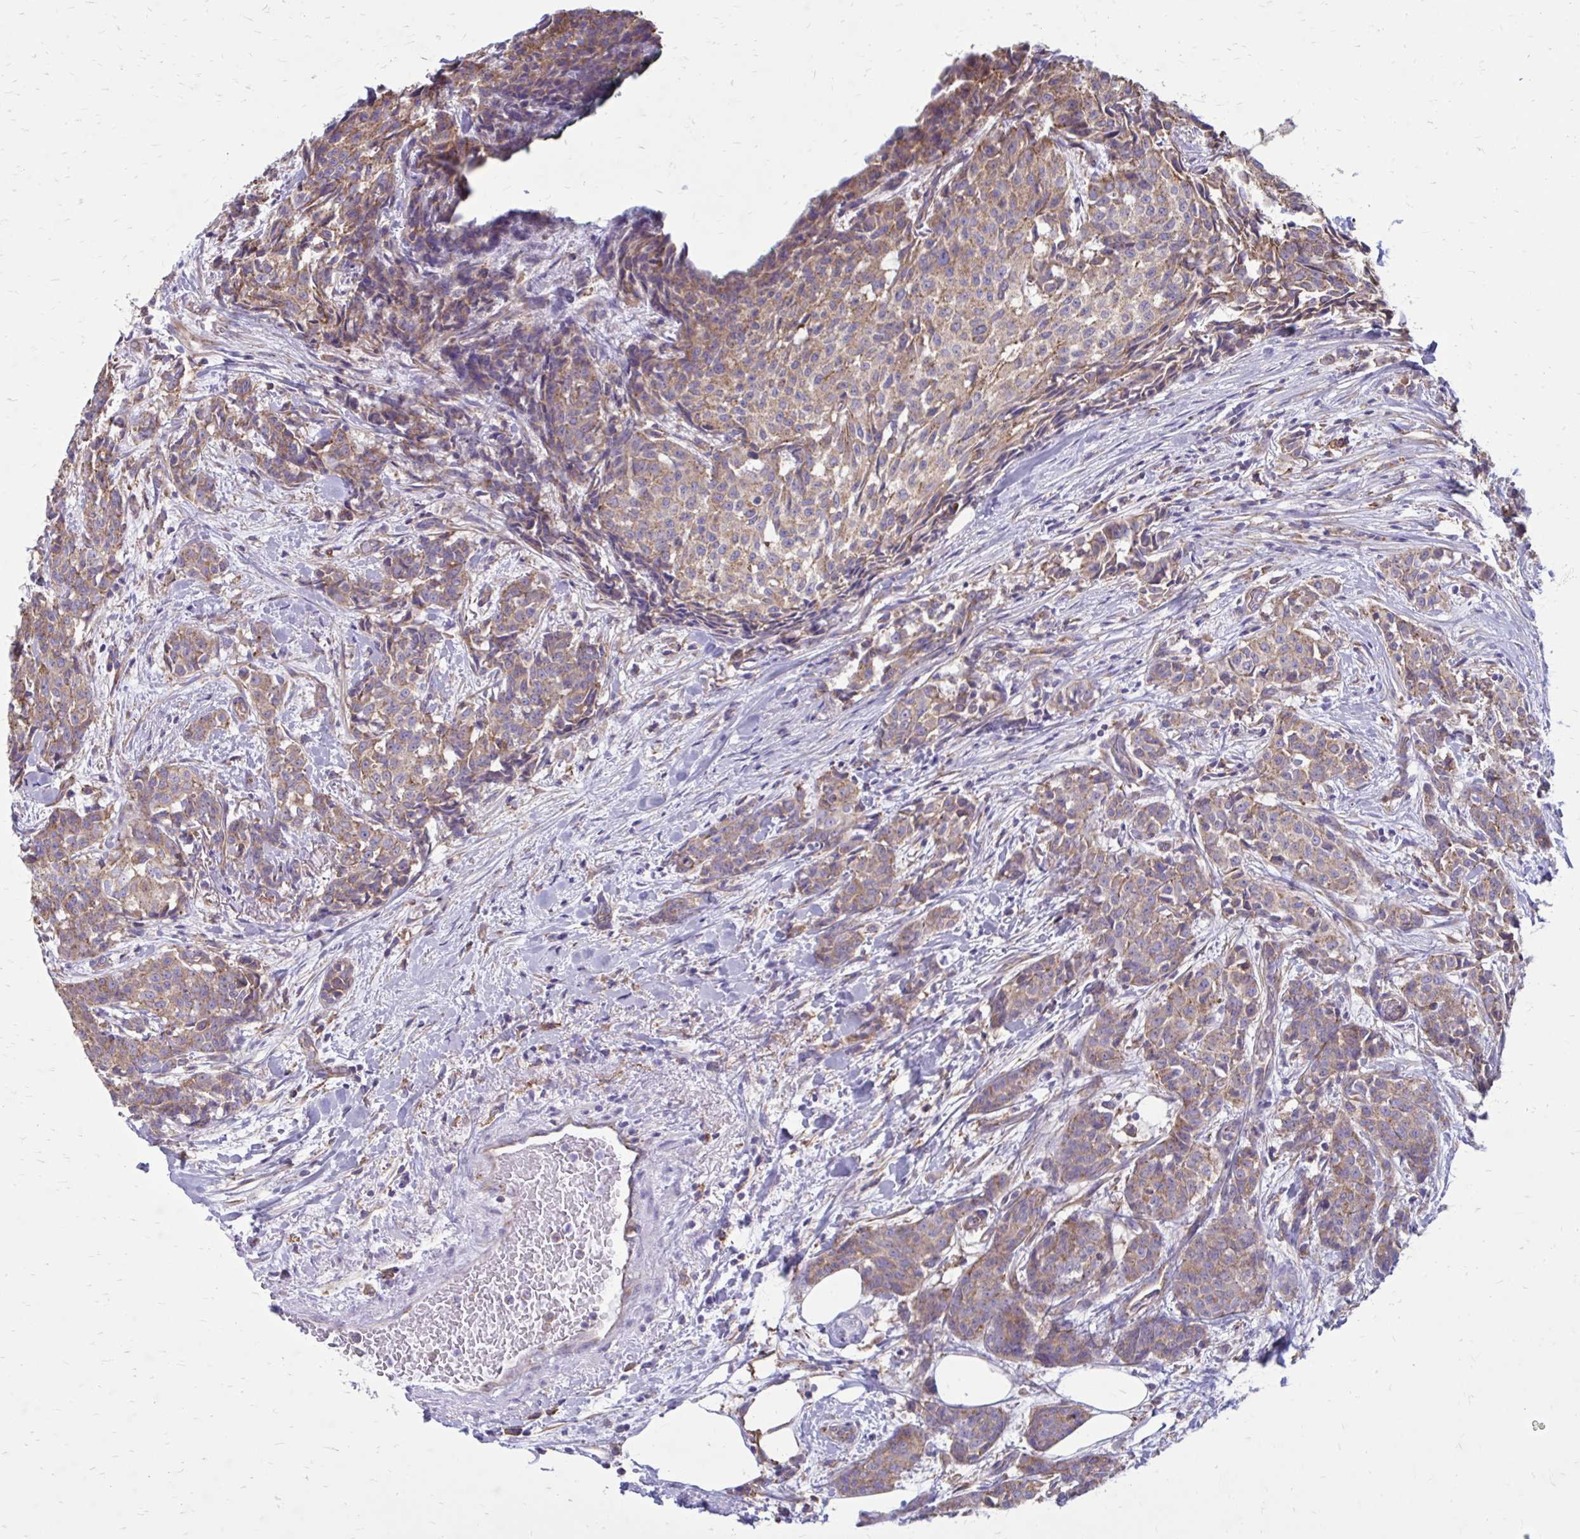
{"staining": {"intensity": "moderate", "quantity": ">75%", "location": "cytoplasmic/membranous"}, "tissue": "breast cancer", "cell_type": "Tumor cells", "image_type": "cancer", "snomed": [{"axis": "morphology", "description": "Duct carcinoma"}, {"axis": "topography", "description": "Breast"}], "caption": "Breast cancer tissue shows moderate cytoplasmic/membranous expression in approximately >75% of tumor cells (Brightfield microscopy of DAB IHC at high magnification).", "gene": "CLTA", "patient": {"sex": "female", "age": 91}}